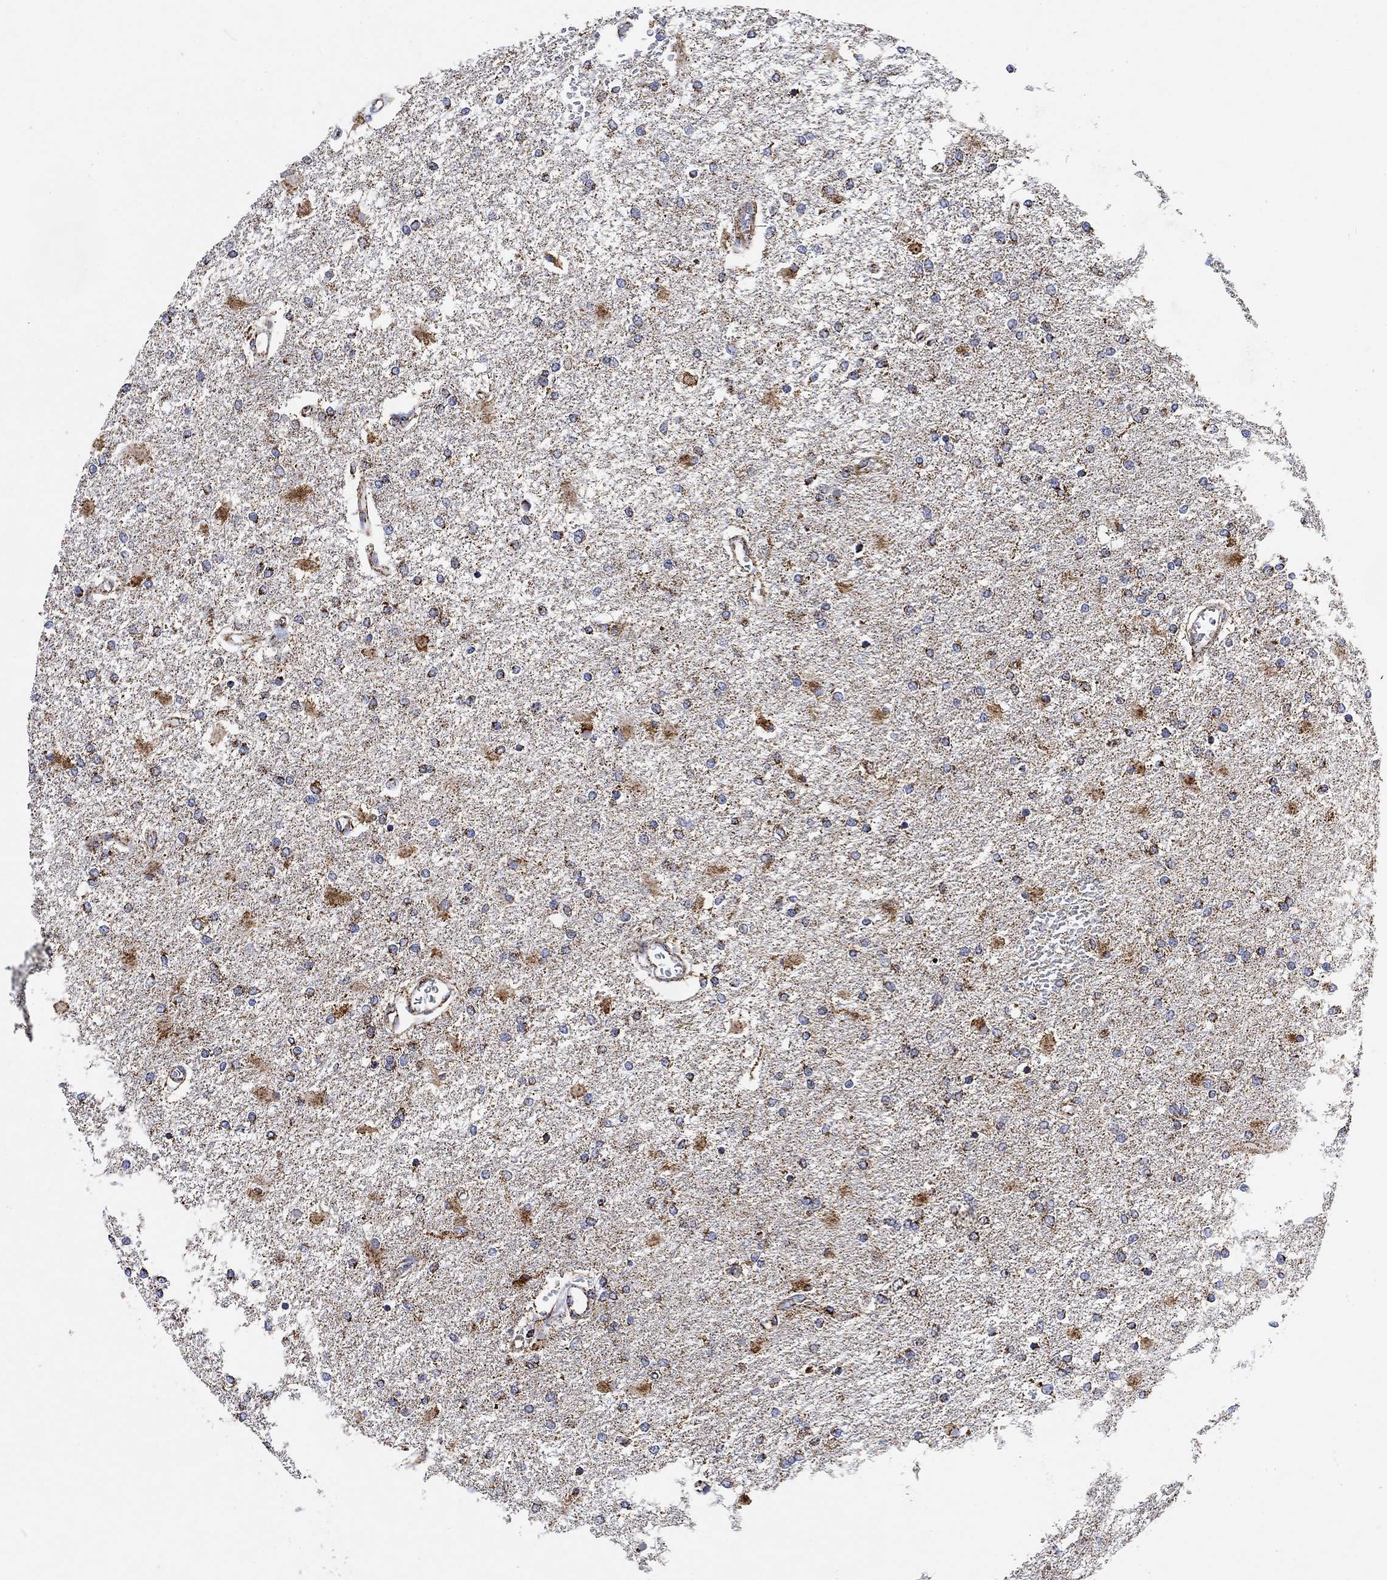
{"staining": {"intensity": "moderate", "quantity": "<25%", "location": "cytoplasmic/membranous"}, "tissue": "glioma", "cell_type": "Tumor cells", "image_type": "cancer", "snomed": [{"axis": "morphology", "description": "Glioma, malignant, High grade"}, {"axis": "topography", "description": "Cerebral cortex"}], "caption": "A brown stain labels moderate cytoplasmic/membranous positivity of a protein in human glioma tumor cells.", "gene": "NDUFS3", "patient": {"sex": "male", "age": 79}}